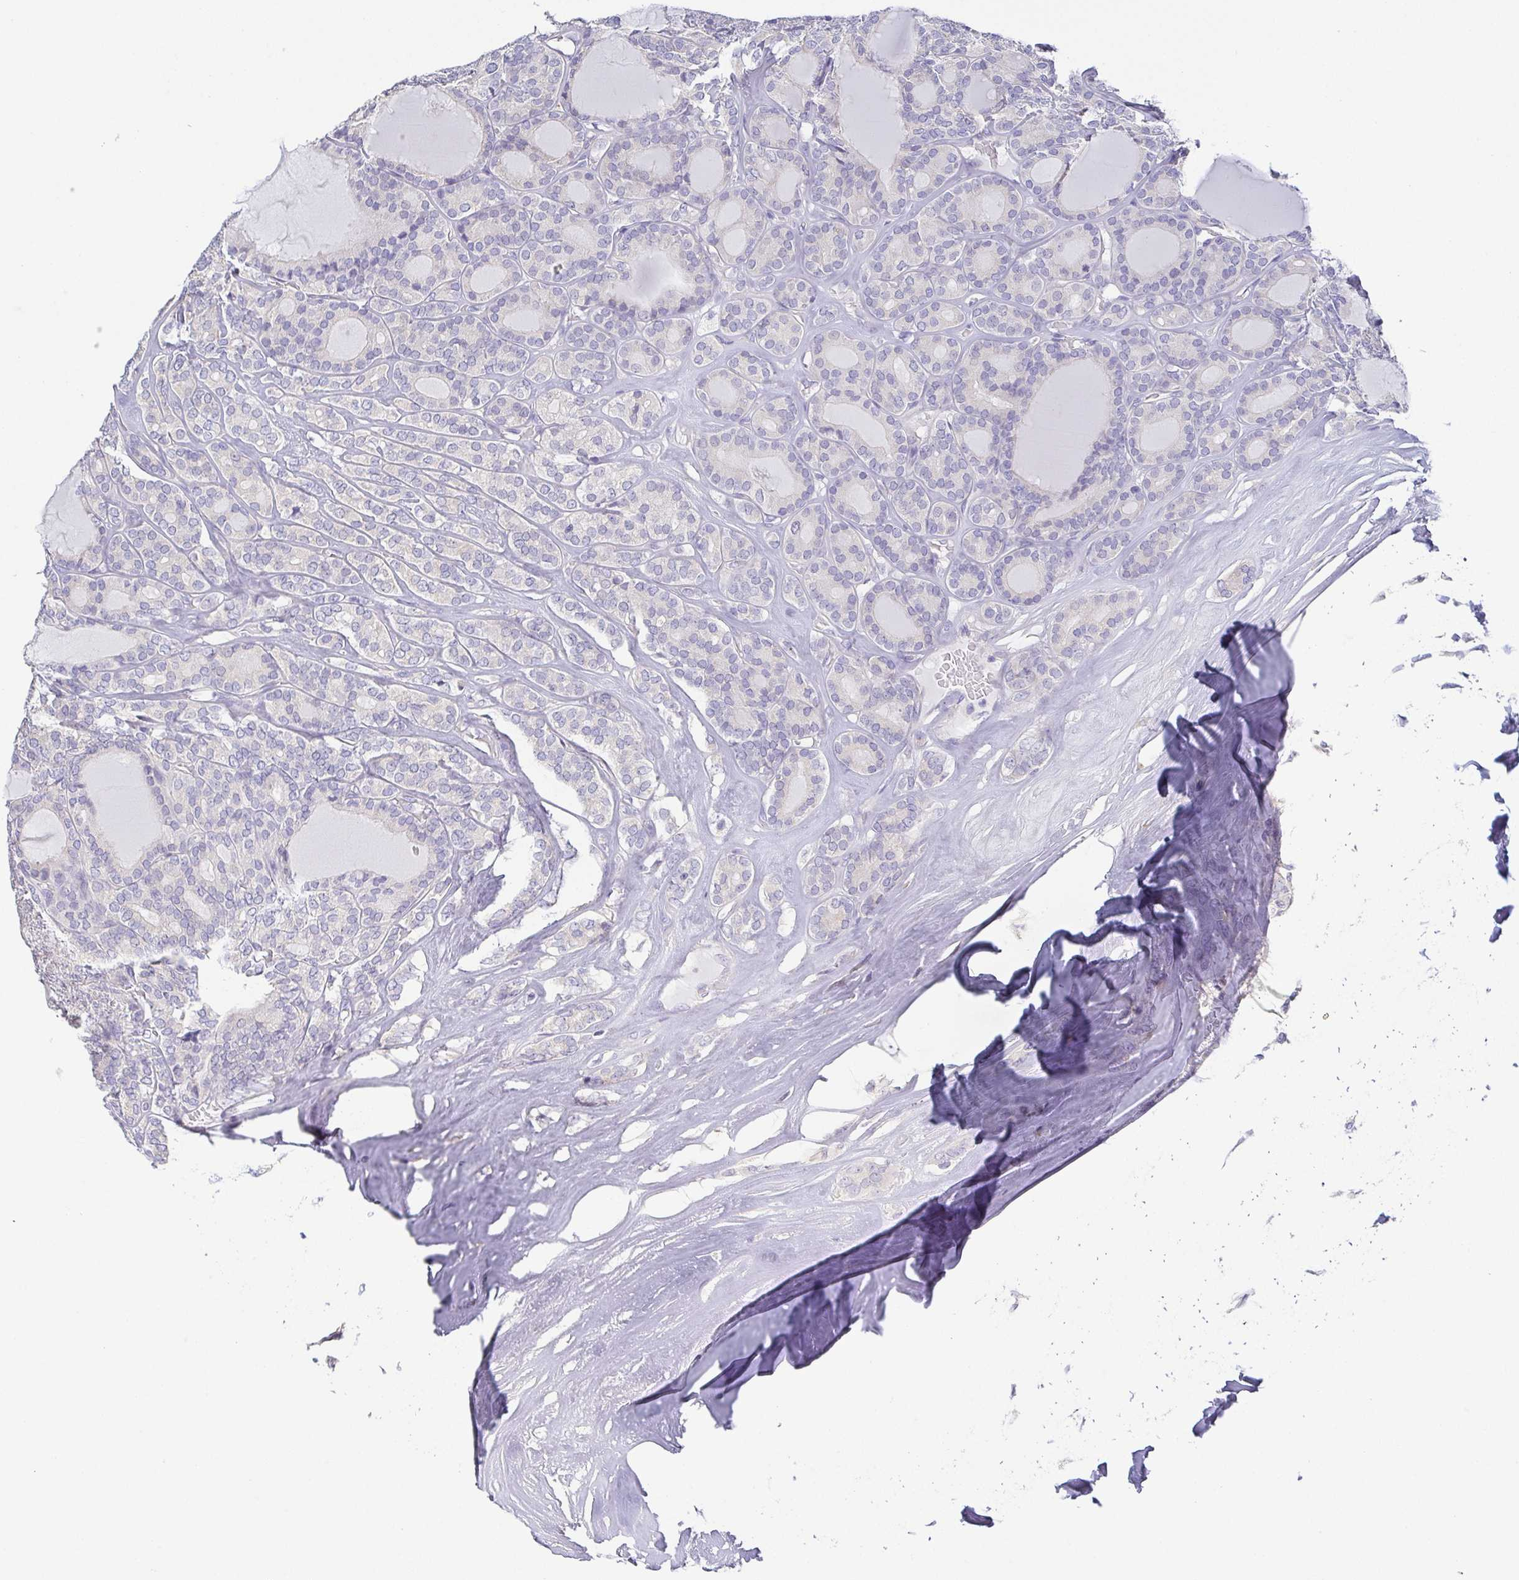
{"staining": {"intensity": "negative", "quantity": "none", "location": "none"}, "tissue": "thyroid cancer", "cell_type": "Tumor cells", "image_type": "cancer", "snomed": [{"axis": "morphology", "description": "Follicular adenoma carcinoma, NOS"}, {"axis": "topography", "description": "Thyroid gland"}], "caption": "An immunohistochemistry micrograph of thyroid follicular adenoma carcinoma is shown. There is no staining in tumor cells of thyroid follicular adenoma carcinoma.", "gene": "PKDREJ", "patient": {"sex": "male", "age": 74}}